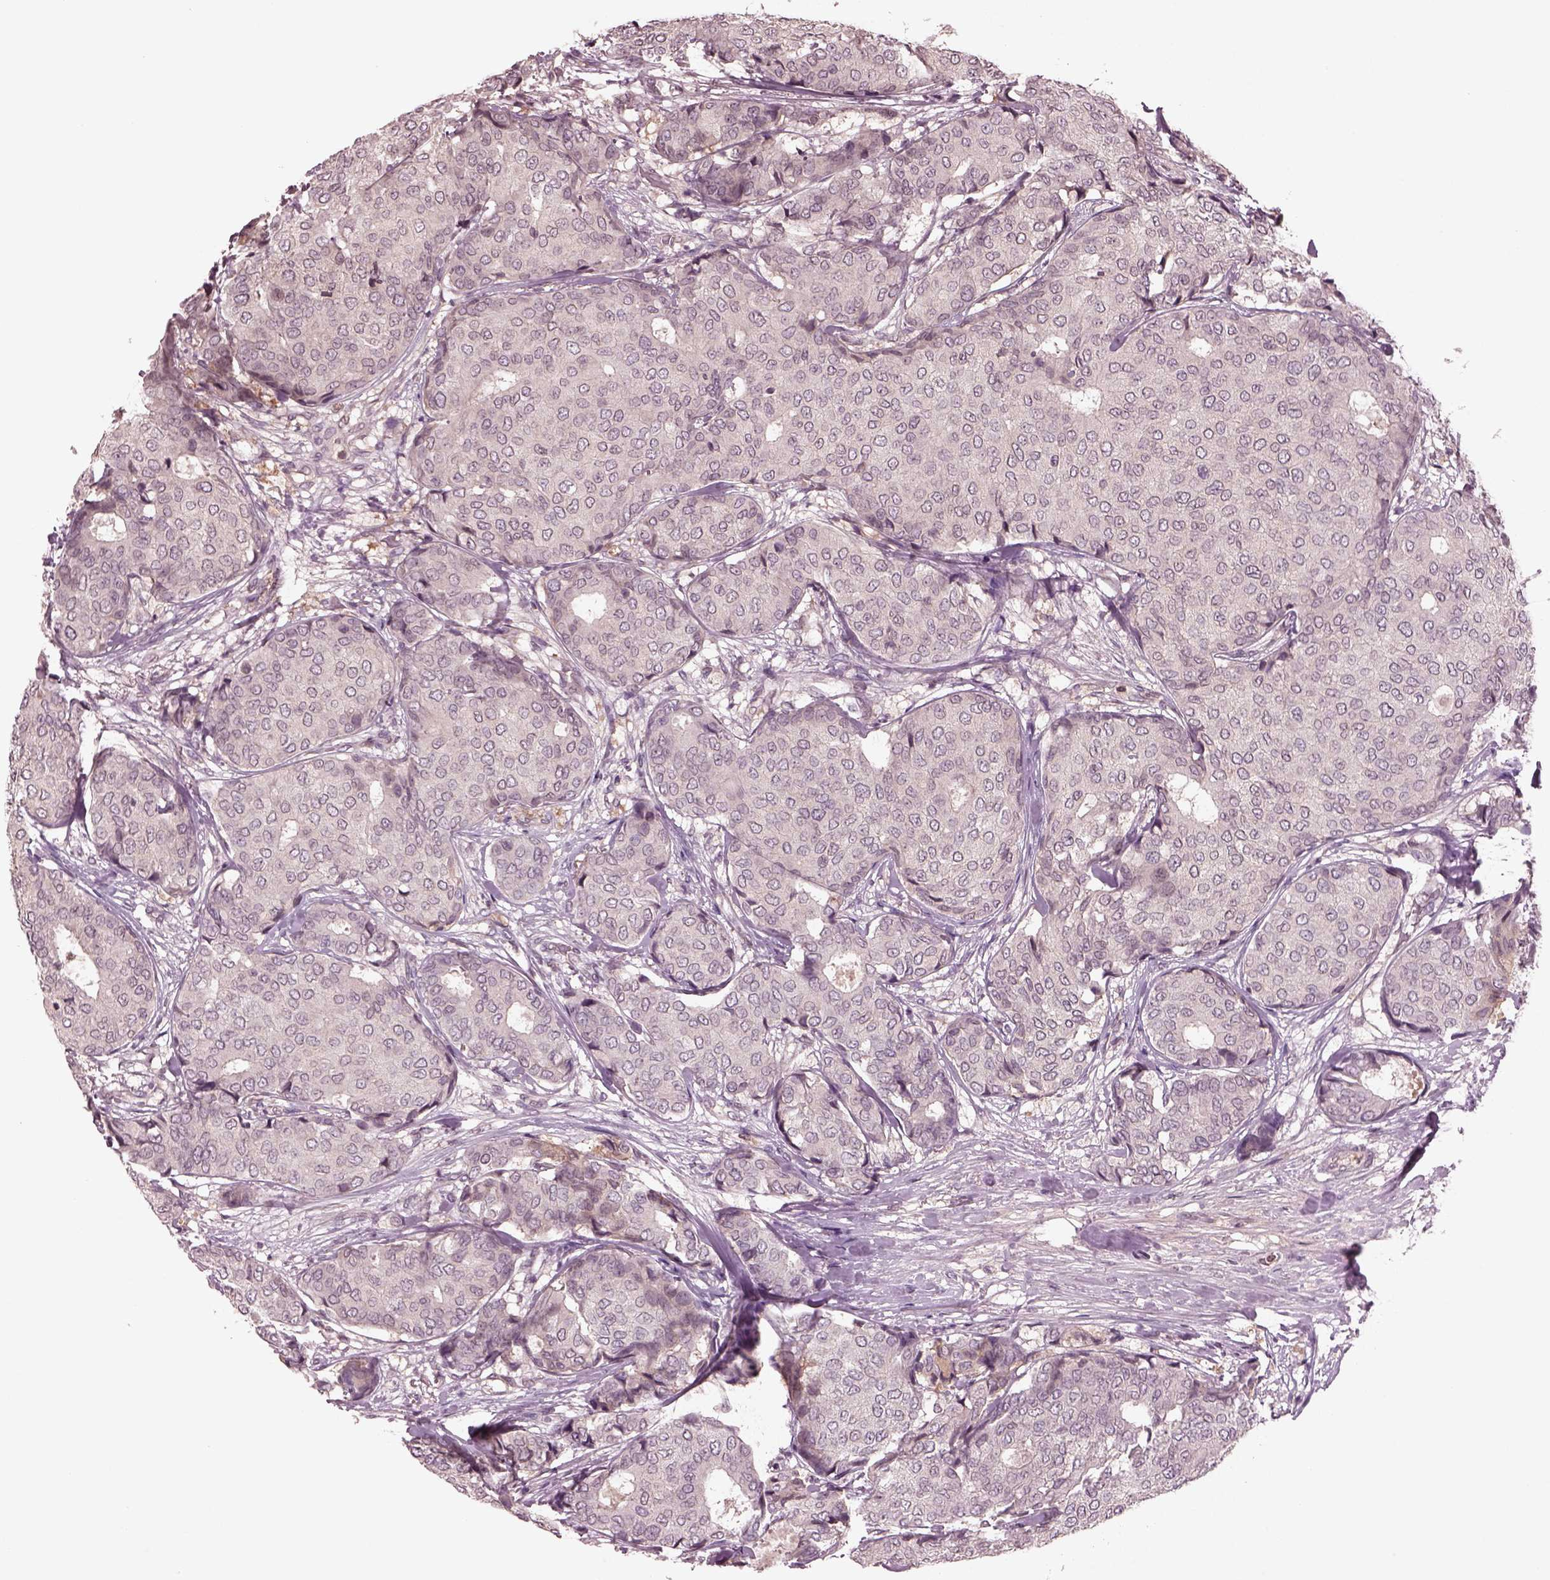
{"staining": {"intensity": "negative", "quantity": "none", "location": "none"}, "tissue": "breast cancer", "cell_type": "Tumor cells", "image_type": "cancer", "snomed": [{"axis": "morphology", "description": "Duct carcinoma"}, {"axis": "topography", "description": "Breast"}], "caption": "IHC of breast invasive ductal carcinoma exhibits no expression in tumor cells.", "gene": "PTX4", "patient": {"sex": "female", "age": 75}}